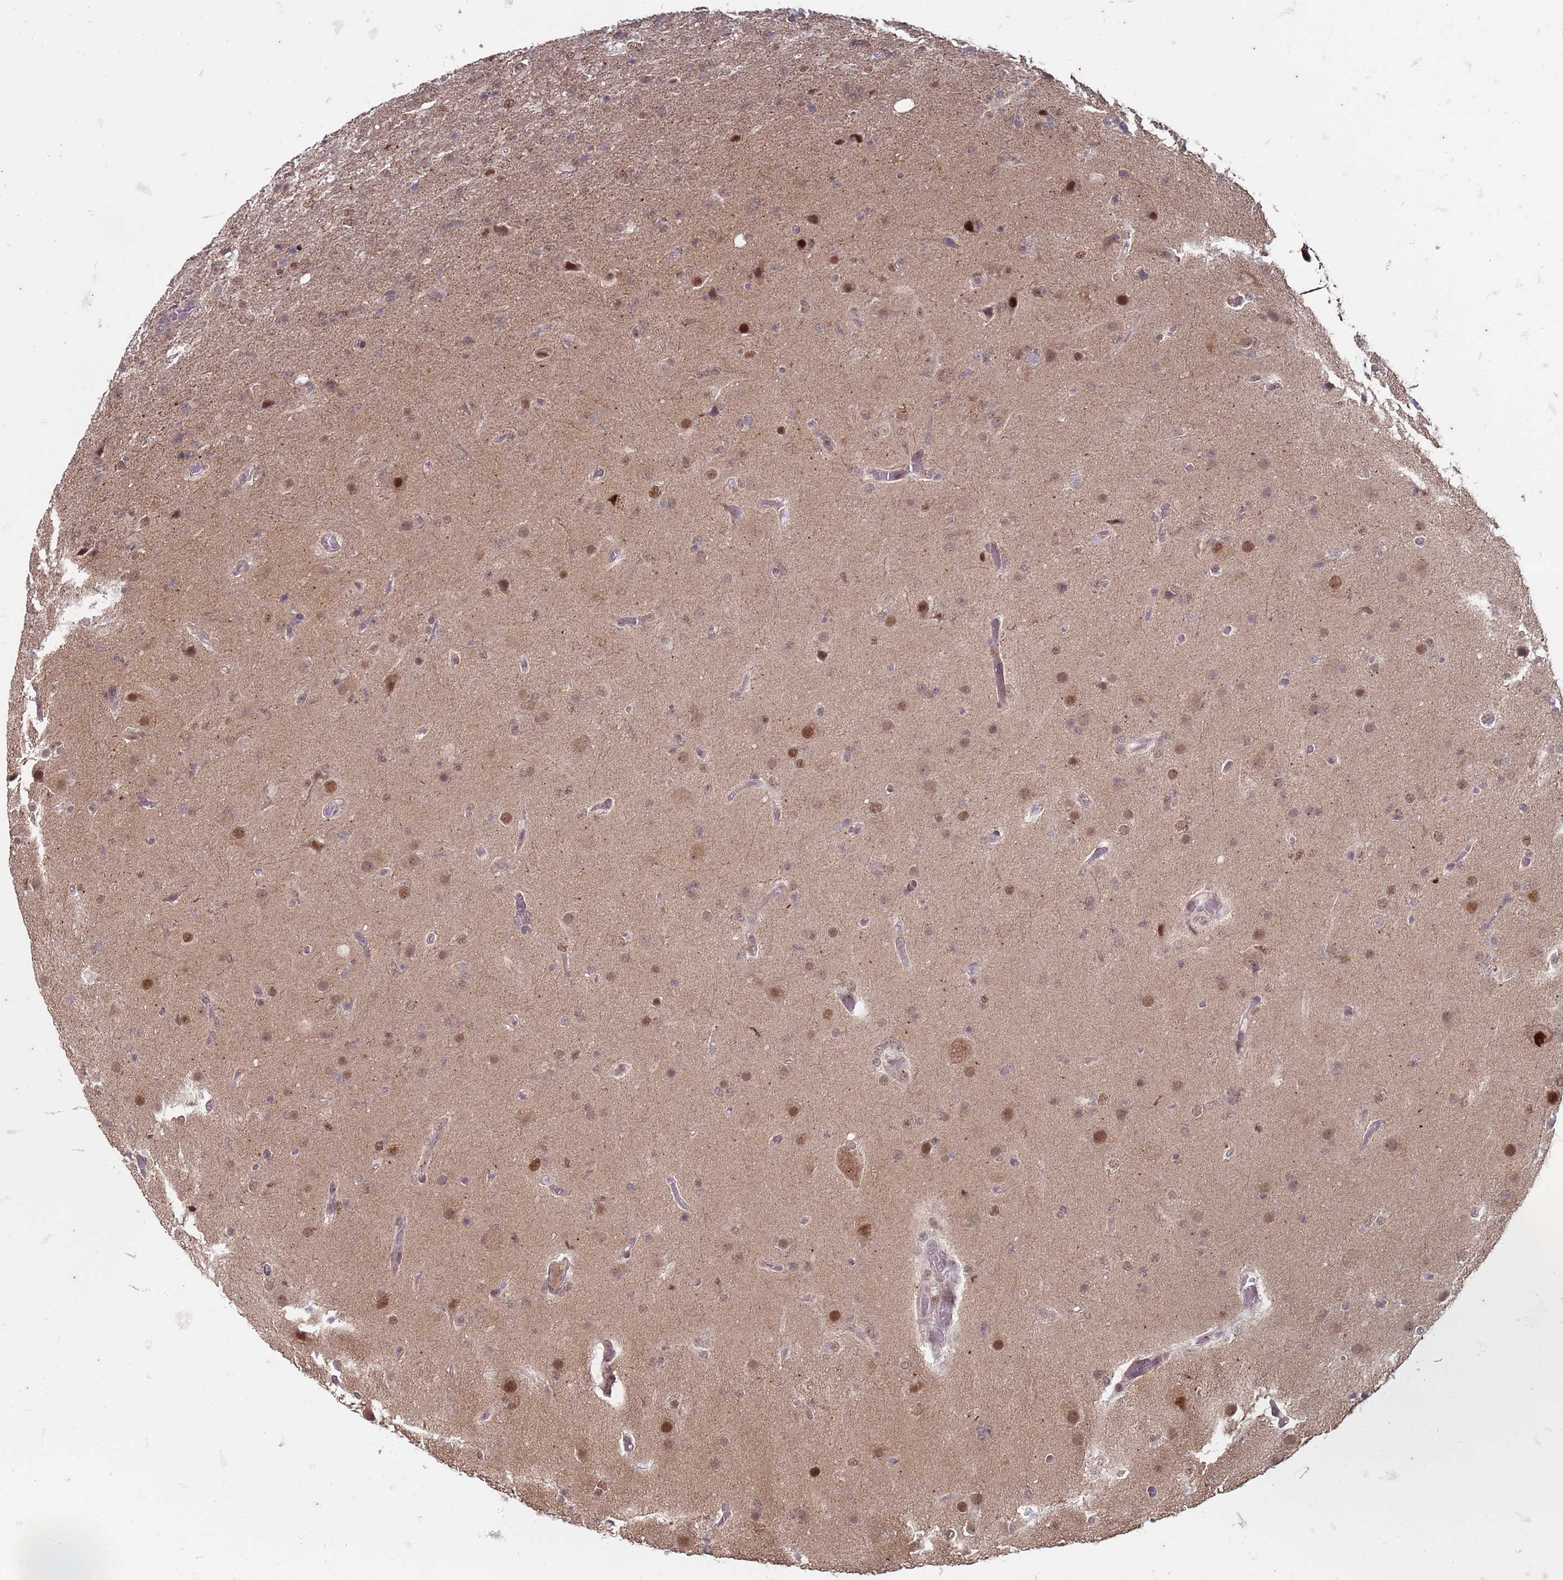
{"staining": {"intensity": "moderate", "quantity": ">75%", "location": "nuclear"}, "tissue": "glioma", "cell_type": "Tumor cells", "image_type": "cancer", "snomed": [{"axis": "morphology", "description": "Glioma, malignant, High grade"}, {"axis": "topography", "description": "Brain"}], "caption": "High-grade glioma (malignant) tissue exhibits moderate nuclear positivity in about >75% of tumor cells The staining is performed using DAB brown chromogen to label protein expression. The nuclei are counter-stained blue using hematoxylin.", "gene": "TRMT6", "patient": {"sex": "female", "age": 74}}